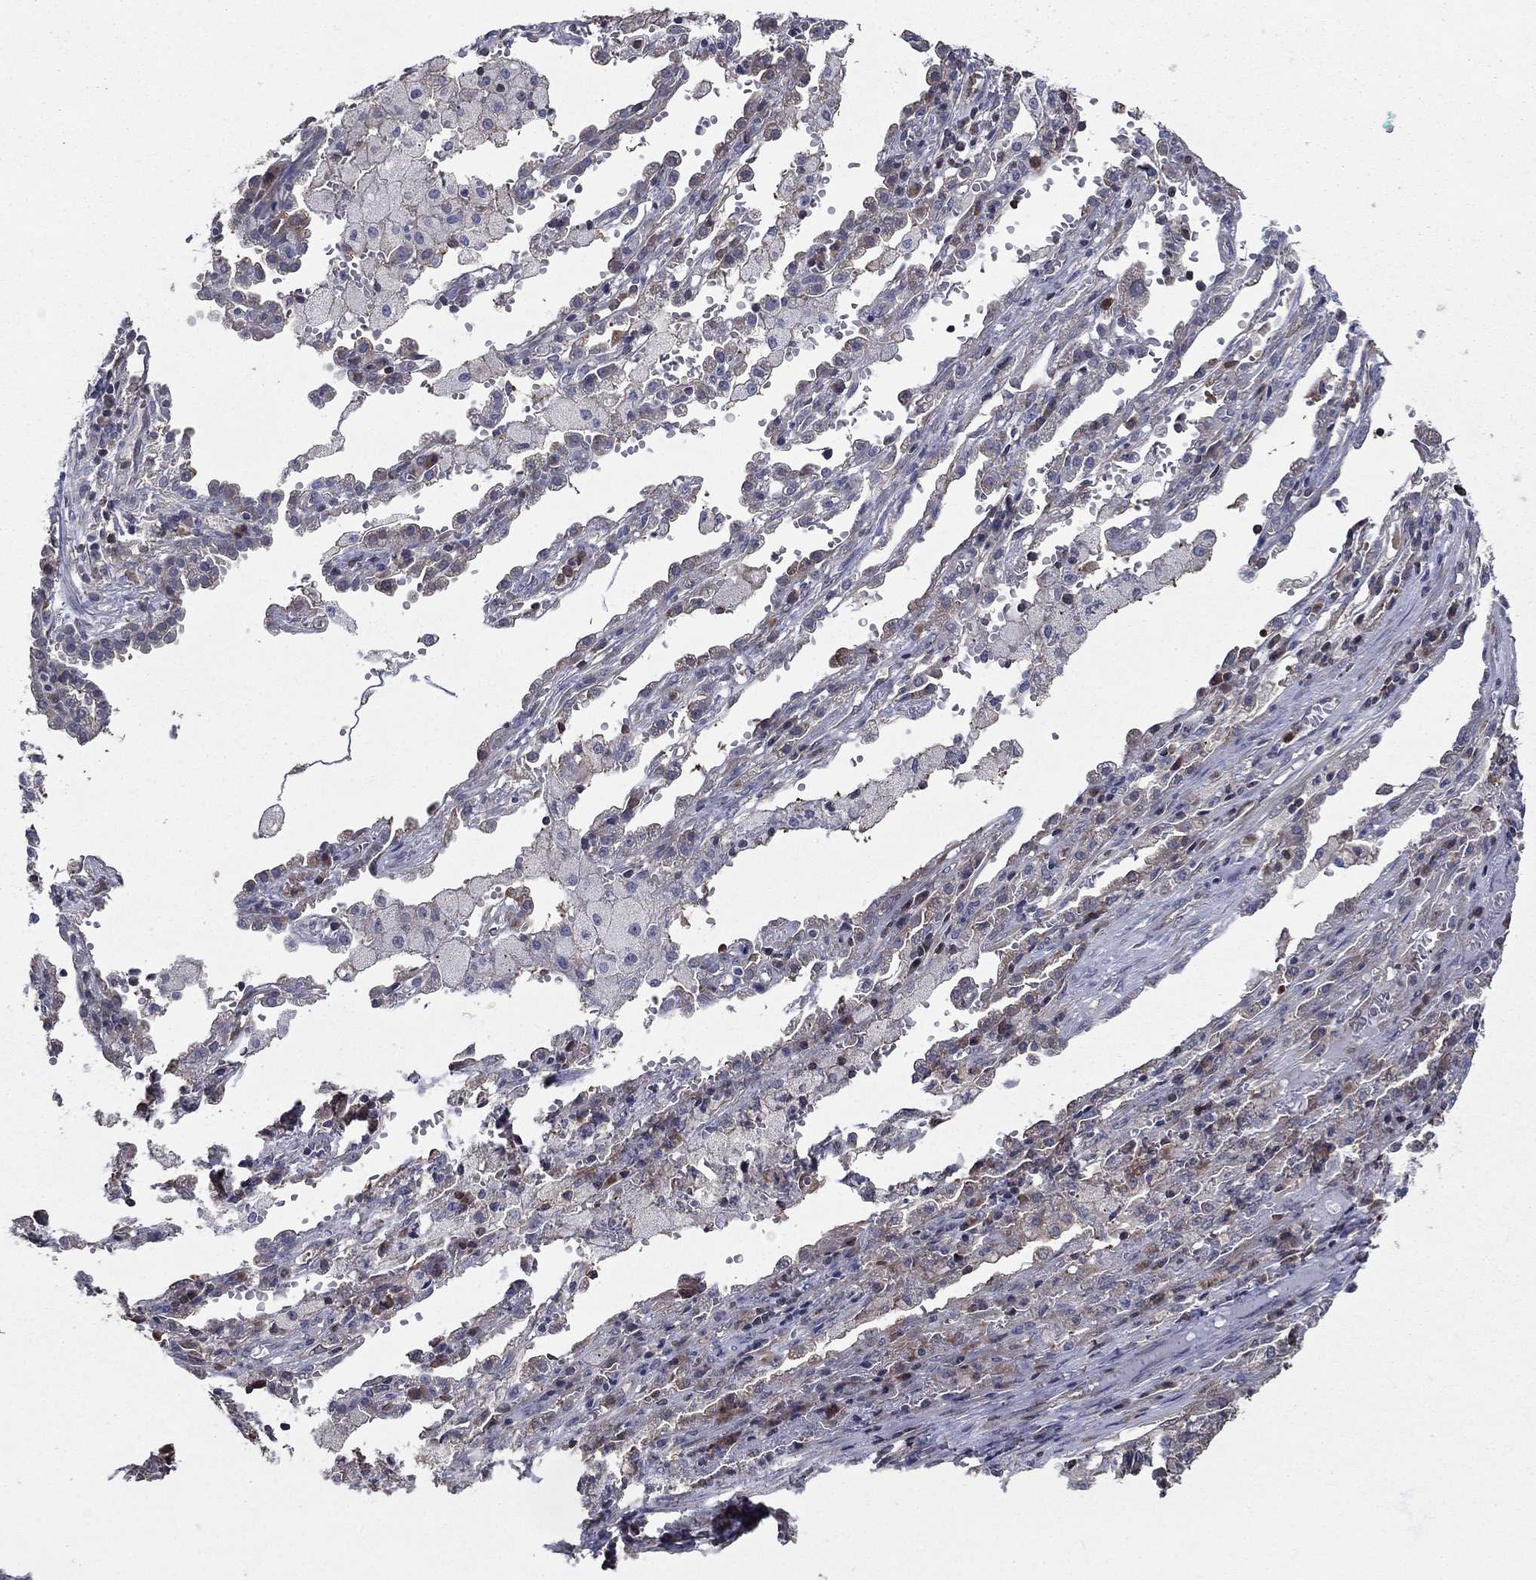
{"staining": {"intensity": "negative", "quantity": "none", "location": "none"}, "tissue": "lung cancer", "cell_type": "Tumor cells", "image_type": "cancer", "snomed": [{"axis": "morphology", "description": "Adenocarcinoma, NOS"}, {"axis": "topography", "description": "Lung"}], "caption": "Tumor cells are negative for brown protein staining in adenocarcinoma (lung).", "gene": "DVL1", "patient": {"sex": "male", "age": 57}}